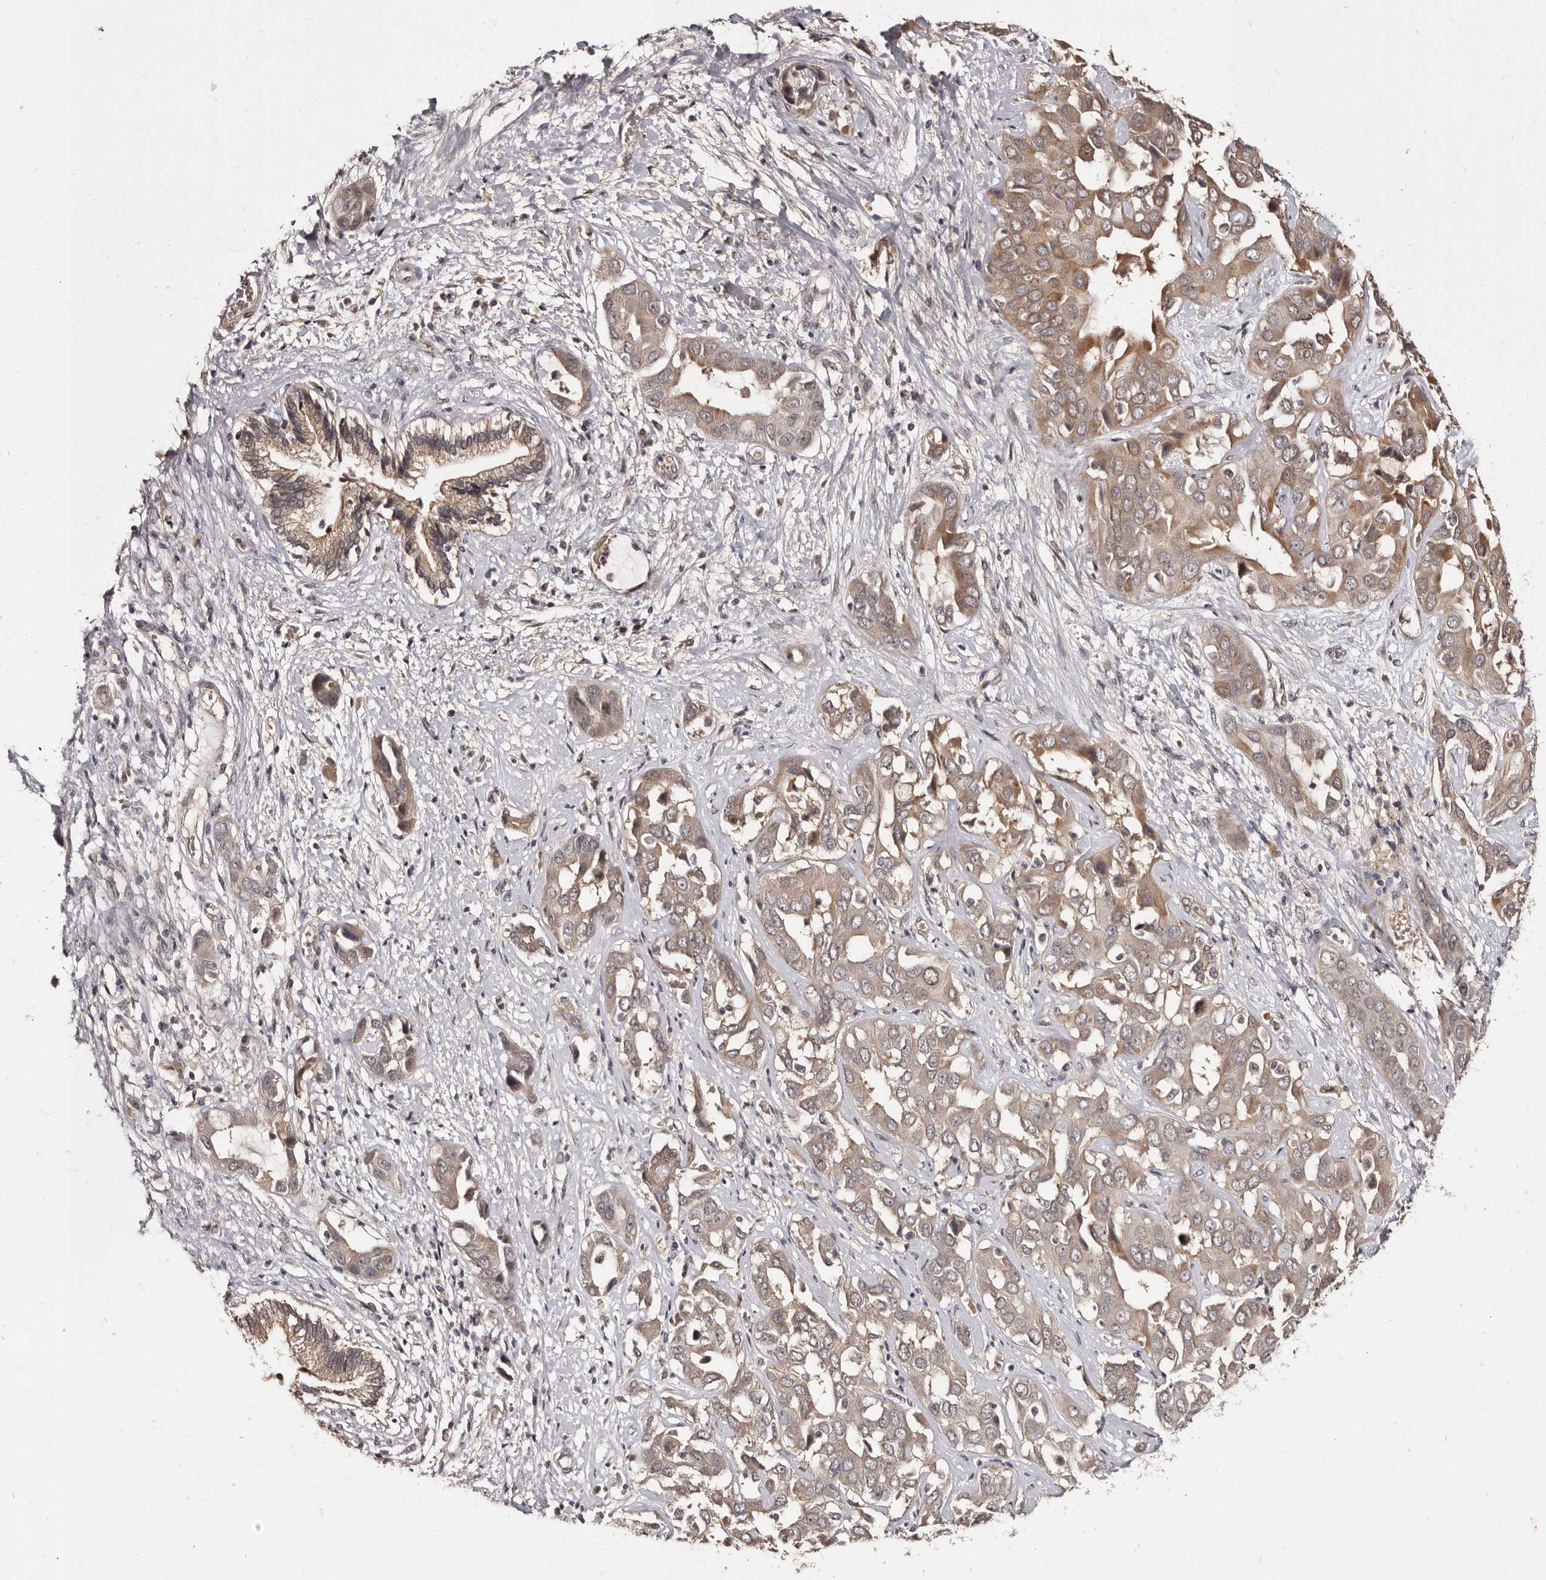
{"staining": {"intensity": "moderate", "quantity": "<25%", "location": "cytoplasmic/membranous"}, "tissue": "liver cancer", "cell_type": "Tumor cells", "image_type": "cancer", "snomed": [{"axis": "morphology", "description": "Cholangiocarcinoma"}, {"axis": "topography", "description": "Liver"}], "caption": "About <25% of tumor cells in human liver cancer demonstrate moderate cytoplasmic/membranous protein expression as visualized by brown immunohistochemical staining.", "gene": "TBC1D22B", "patient": {"sex": "female", "age": 52}}